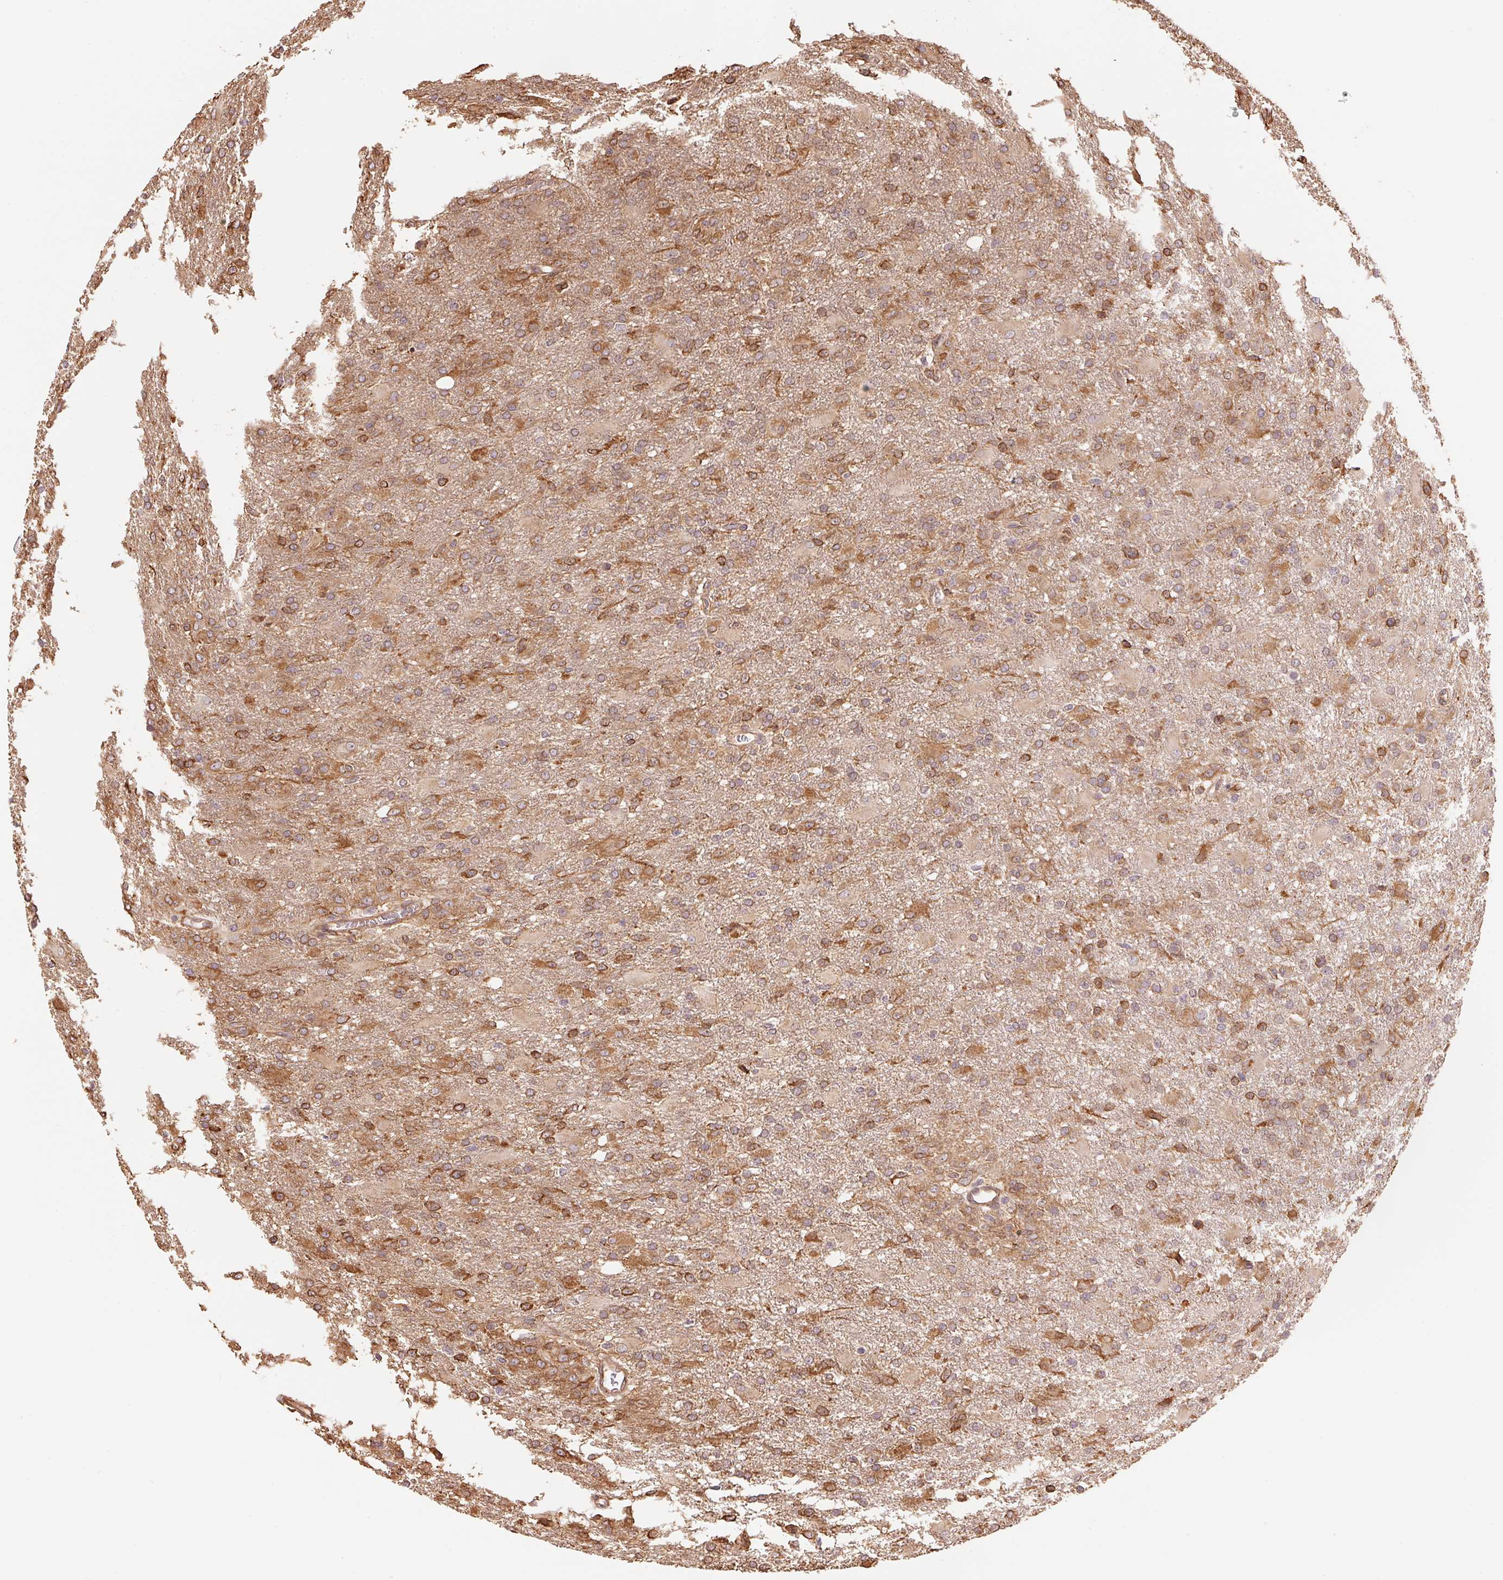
{"staining": {"intensity": "moderate", "quantity": ">75%", "location": "cytoplasmic/membranous"}, "tissue": "glioma", "cell_type": "Tumor cells", "image_type": "cancer", "snomed": [{"axis": "morphology", "description": "Glioma, malignant, High grade"}, {"axis": "topography", "description": "Brain"}], "caption": "IHC of human glioma displays medium levels of moderate cytoplasmic/membranous staining in about >75% of tumor cells.", "gene": "C6orf163", "patient": {"sex": "male", "age": 68}}